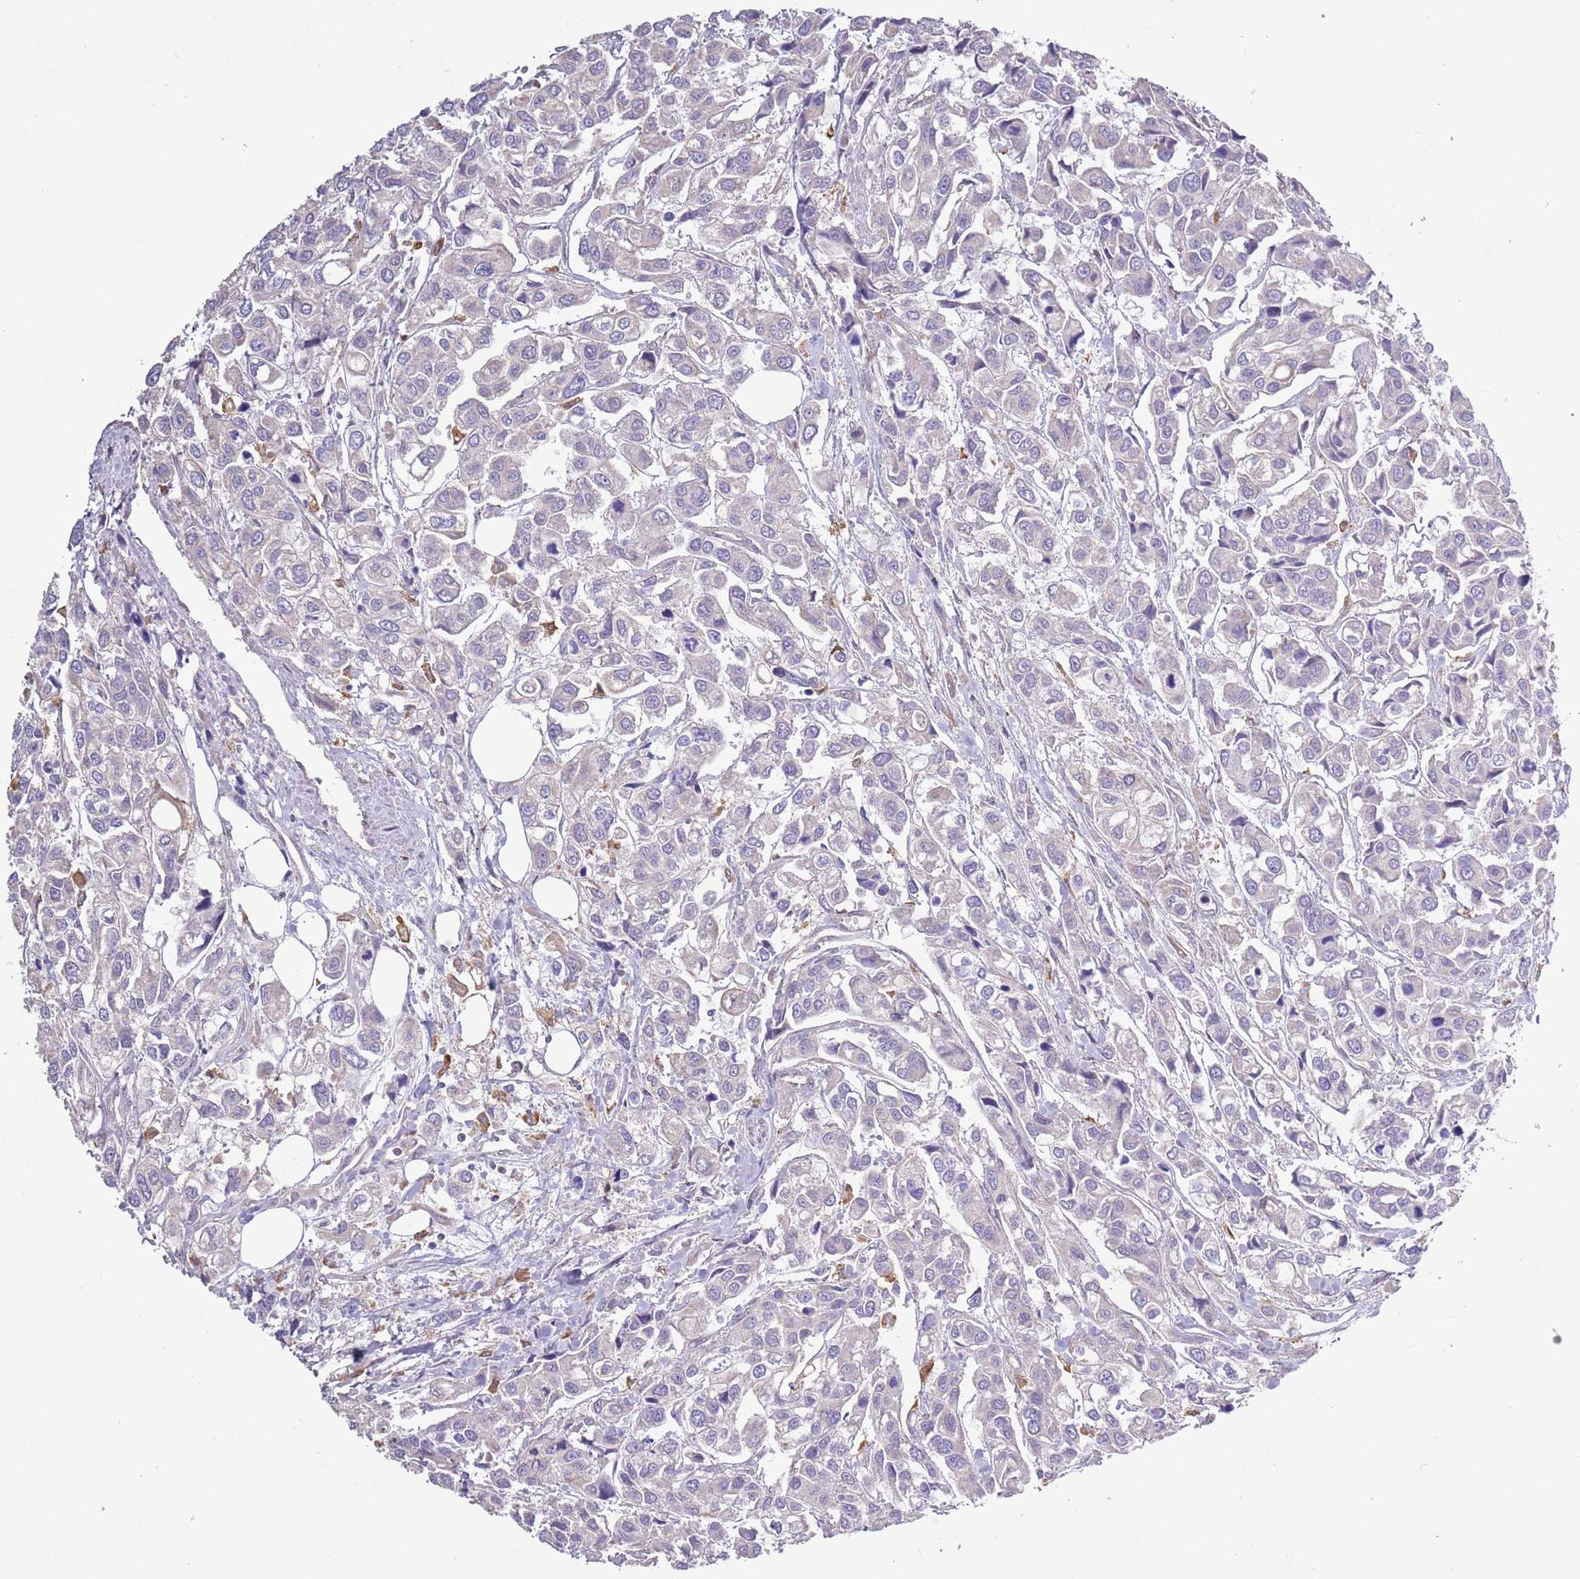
{"staining": {"intensity": "negative", "quantity": "none", "location": "none"}, "tissue": "urothelial cancer", "cell_type": "Tumor cells", "image_type": "cancer", "snomed": [{"axis": "morphology", "description": "Urothelial carcinoma, High grade"}, {"axis": "topography", "description": "Urinary bladder"}], "caption": "Tumor cells are negative for protein expression in human urothelial cancer. Nuclei are stained in blue.", "gene": "CAPN9", "patient": {"sex": "male", "age": 67}}